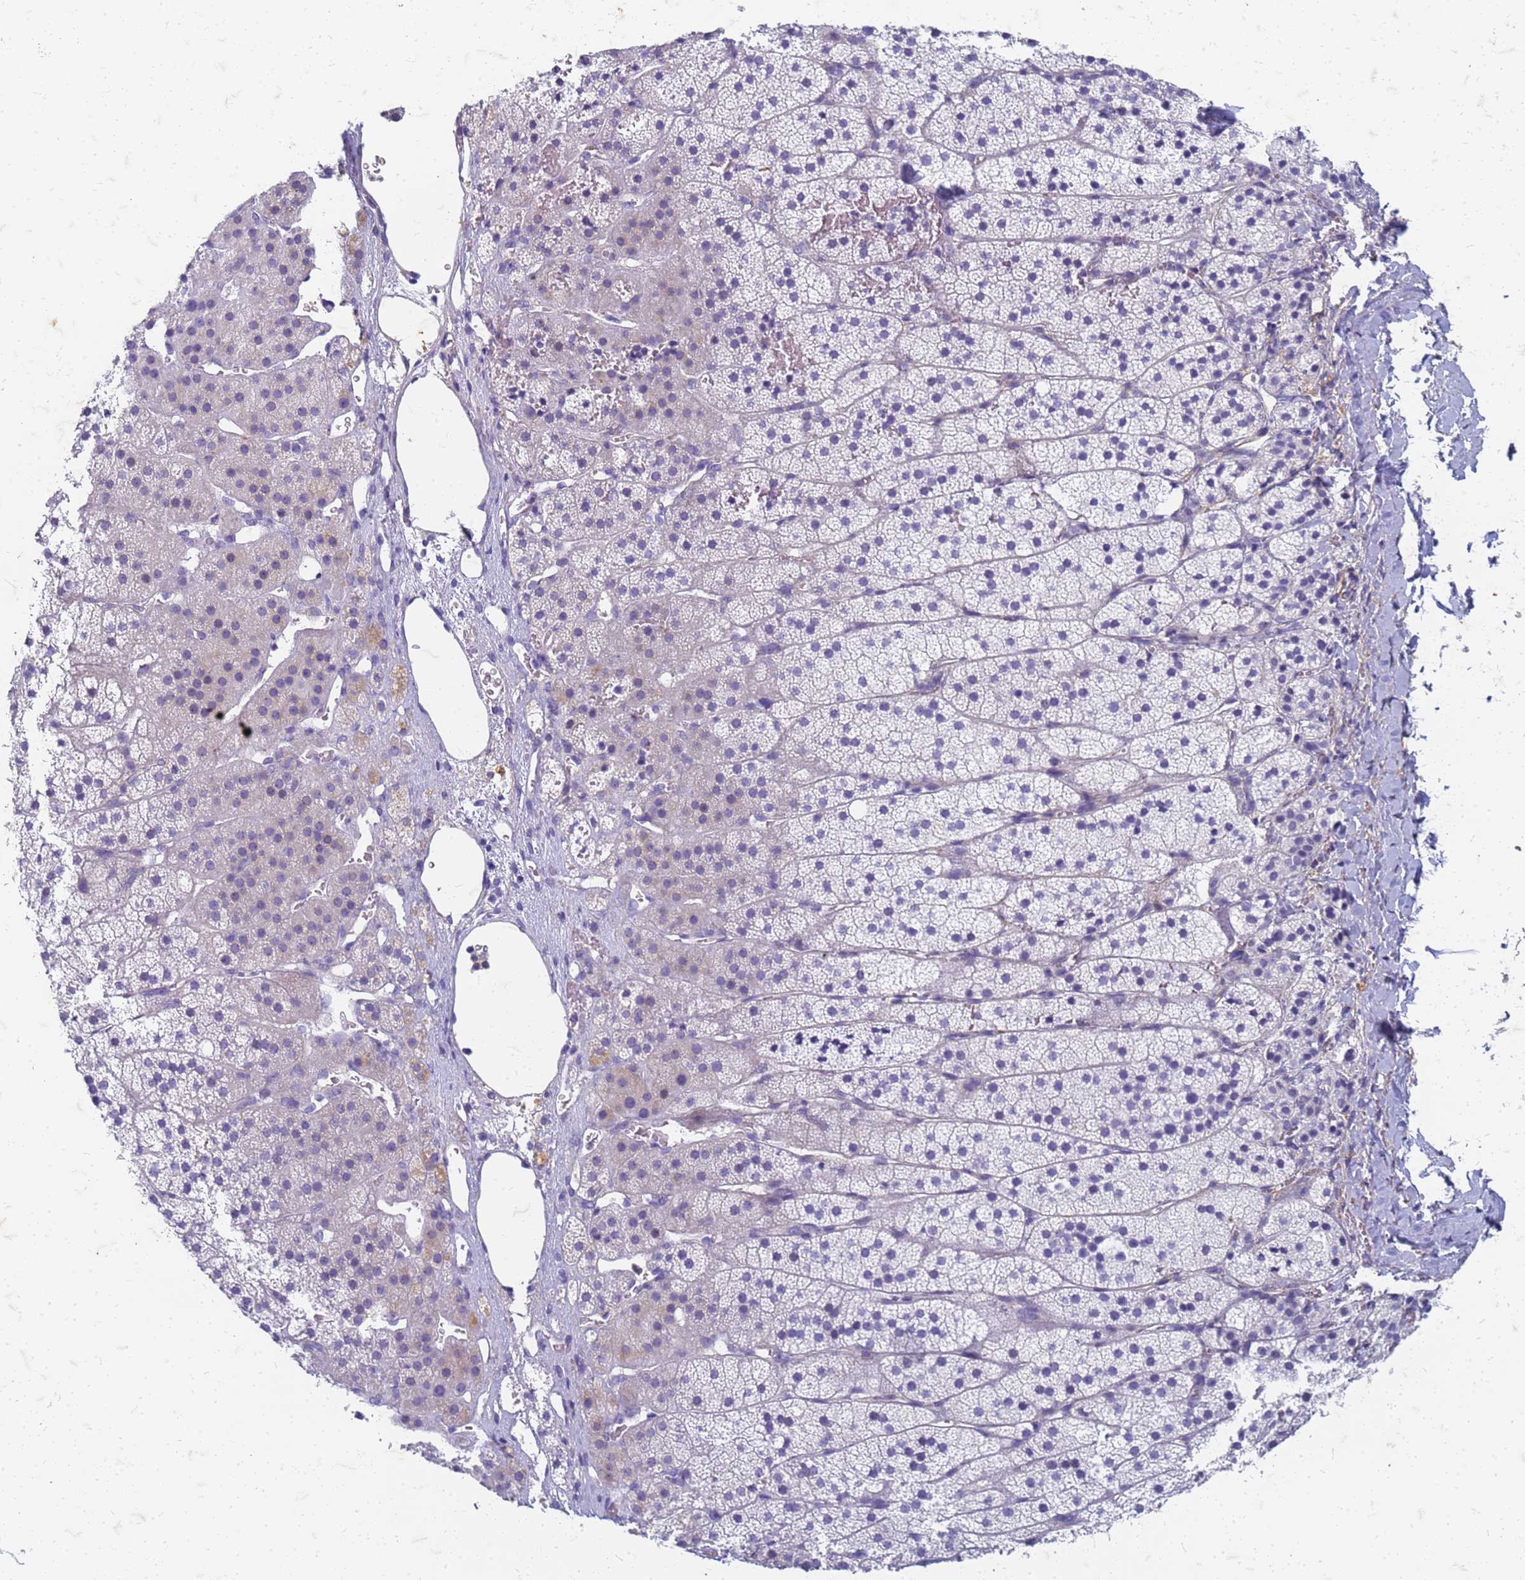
{"staining": {"intensity": "weak", "quantity": "<25%", "location": "cytoplasmic/membranous"}, "tissue": "adrenal gland", "cell_type": "Glandular cells", "image_type": "normal", "snomed": [{"axis": "morphology", "description": "Normal tissue, NOS"}, {"axis": "topography", "description": "Adrenal gland"}], "caption": "Adrenal gland stained for a protein using IHC exhibits no expression glandular cells.", "gene": "TRIM64B", "patient": {"sex": "female", "age": 44}}